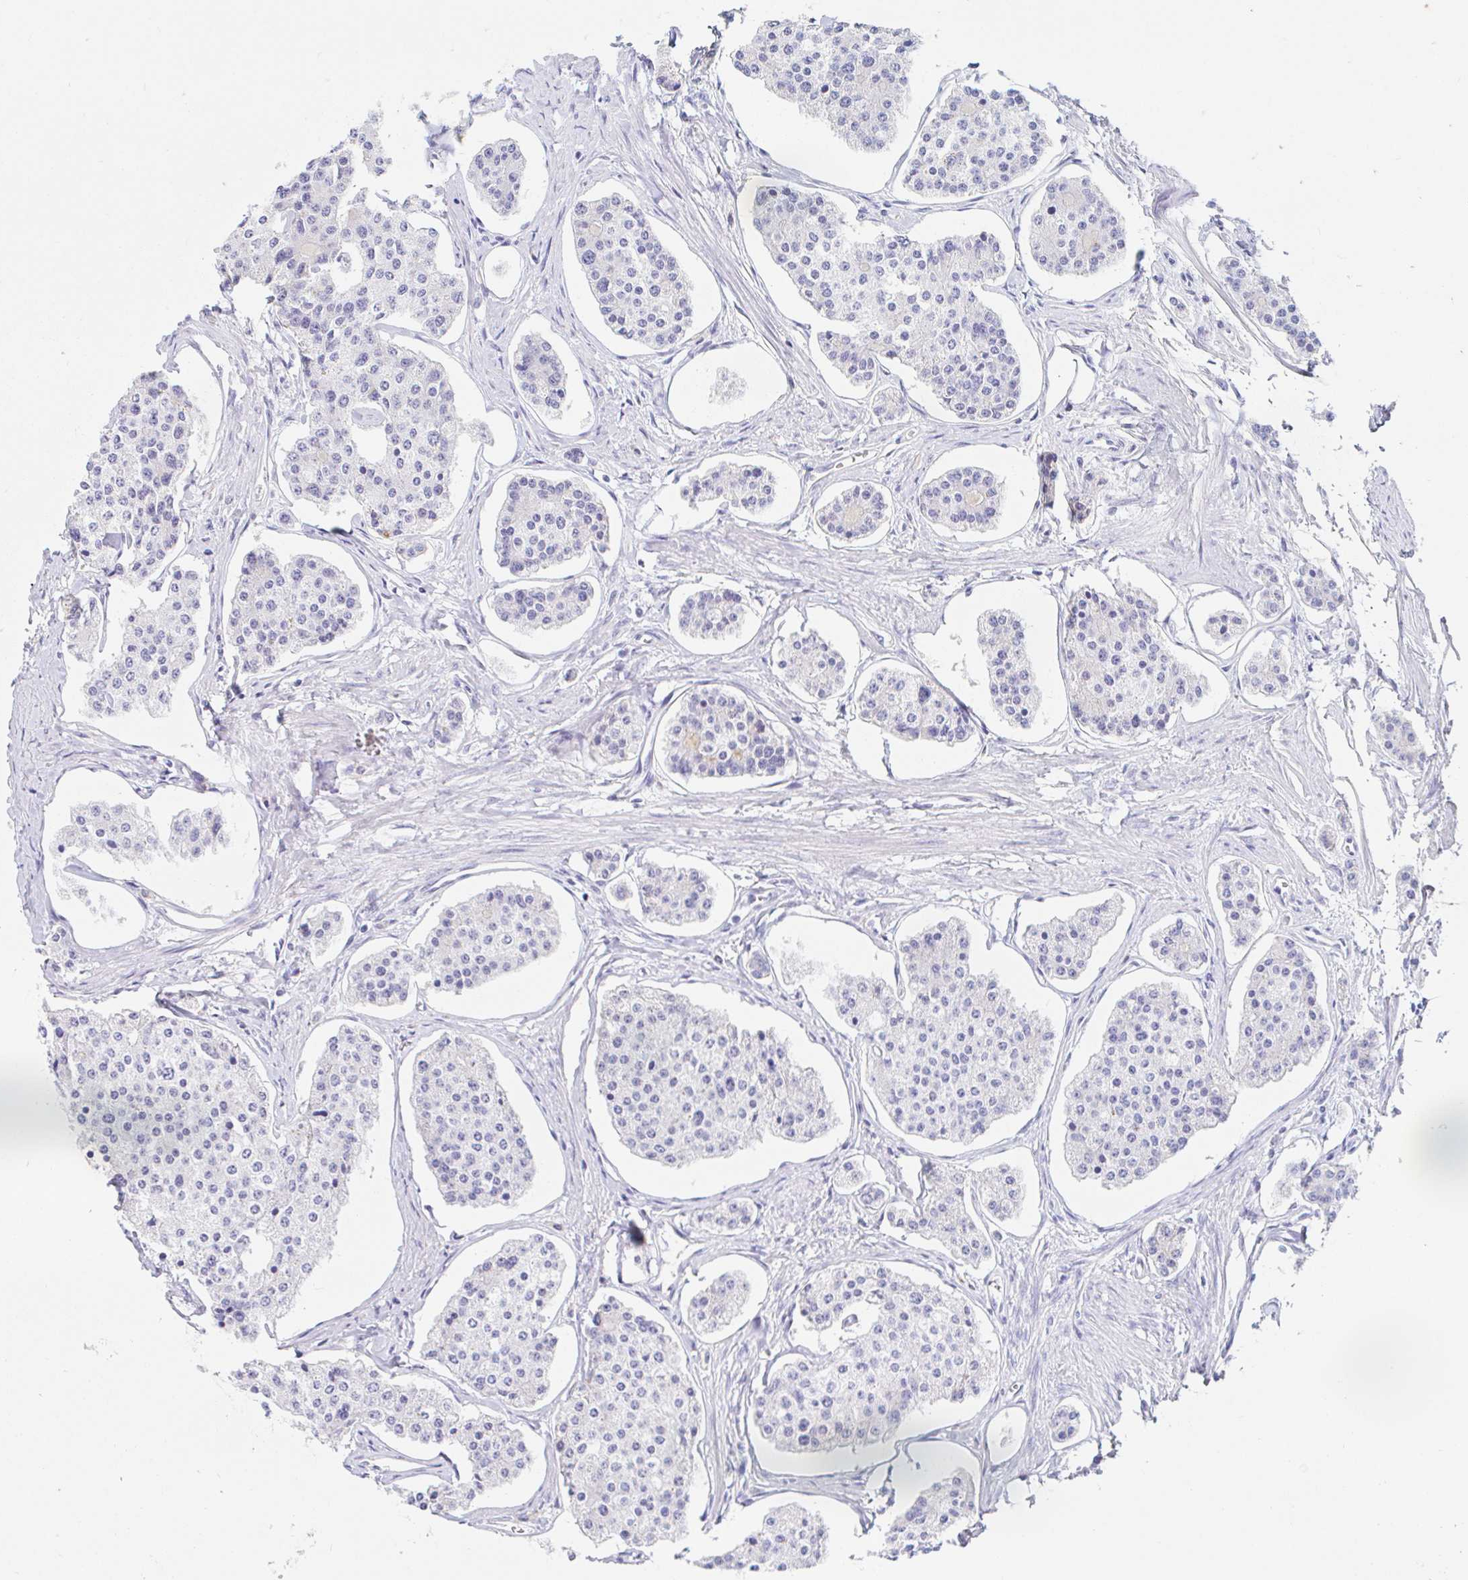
{"staining": {"intensity": "negative", "quantity": "none", "location": "none"}, "tissue": "carcinoid", "cell_type": "Tumor cells", "image_type": "cancer", "snomed": [{"axis": "morphology", "description": "Carcinoid, malignant, NOS"}, {"axis": "topography", "description": "Small intestine"}], "caption": "DAB immunohistochemical staining of carcinoid exhibits no significant expression in tumor cells.", "gene": "TEX44", "patient": {"sex": "female", "age": 65}}